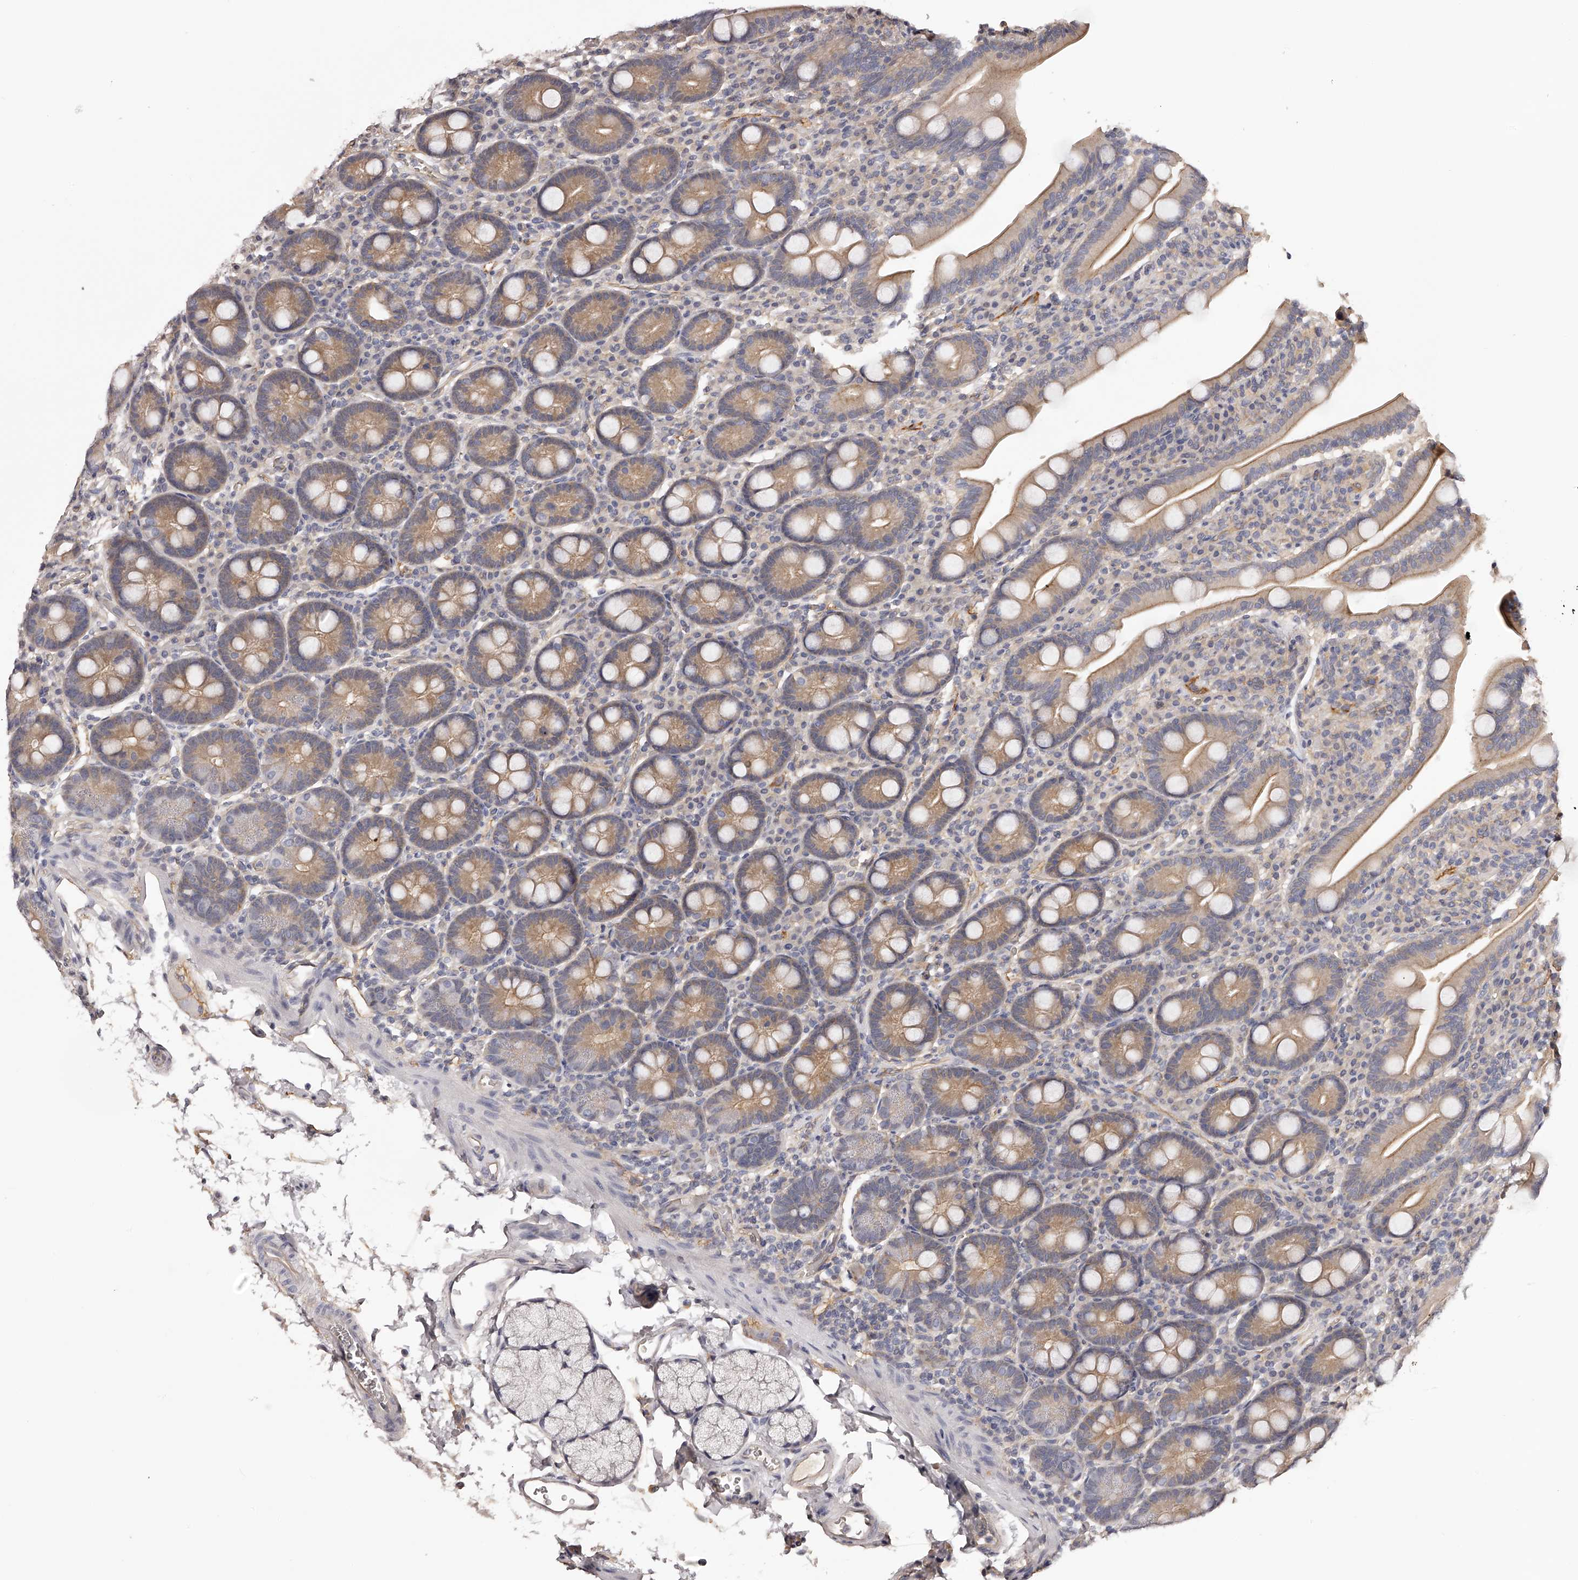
{"staining": {"intensity": "weak", "quantity": "25%-75%", "location": "cytoplasmic/membranous"}, "tissue": "duodenum", "cell_type": "Glandular cells", "image_type": "normal", "snomed": [{"axis": "morphology", "description": "Normal tissue, NOS"}, {"axis": "topography", "description": "Duodenum"}], "caption": "Immunohistochemistry (IHC) photomicrograph of benign duodenum: human duodenum stained using immunohistochemistry demonstrates low levels of weak protein expression localized specifically in the cytoplasmic/membranous of glandular cells, appearing as a cytoplasmic/membranous brown color.", "gene": "LTV1", "patient": {"sex": "male", "age": 35}}